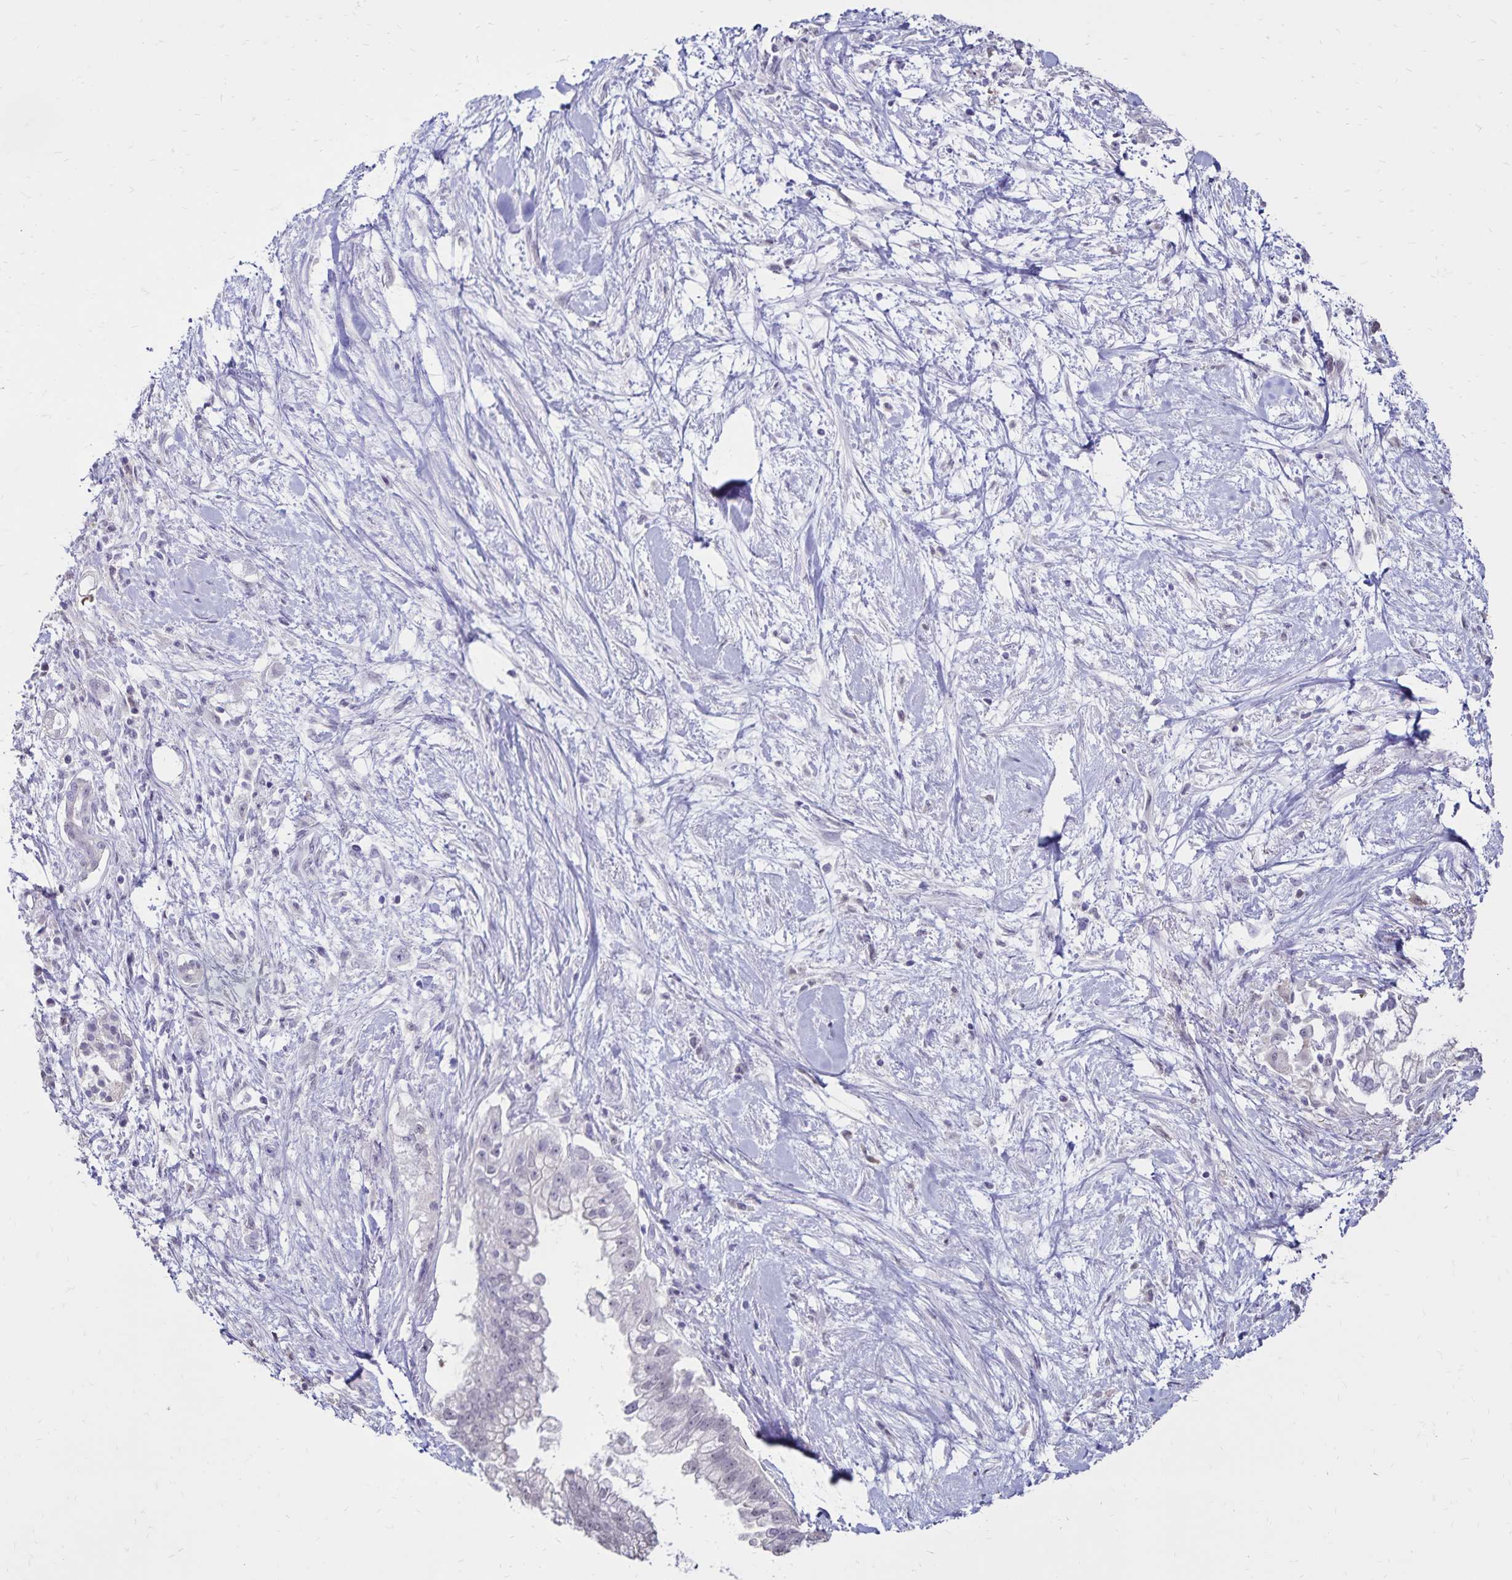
{"staining": {"intensity": "negative", "quantity": "none", "location": "none"}, "tissue": "pancreatic cancer", "cell_type": "Tumor cells", "image_type": "cancer", "snomed": [{"axis": "morphology", "description": "Adenocarcinoma, NOS"}, {"axis": "topography", "description": "Pancreas"}], "caption": "DAB immunohistochemical staining of pancreatic cancer (adenocarcinoma) reveals no significant positivity in tumor cells.", "gene": "SH3GL3", "patient": {"sex": "male", "age": 70}}